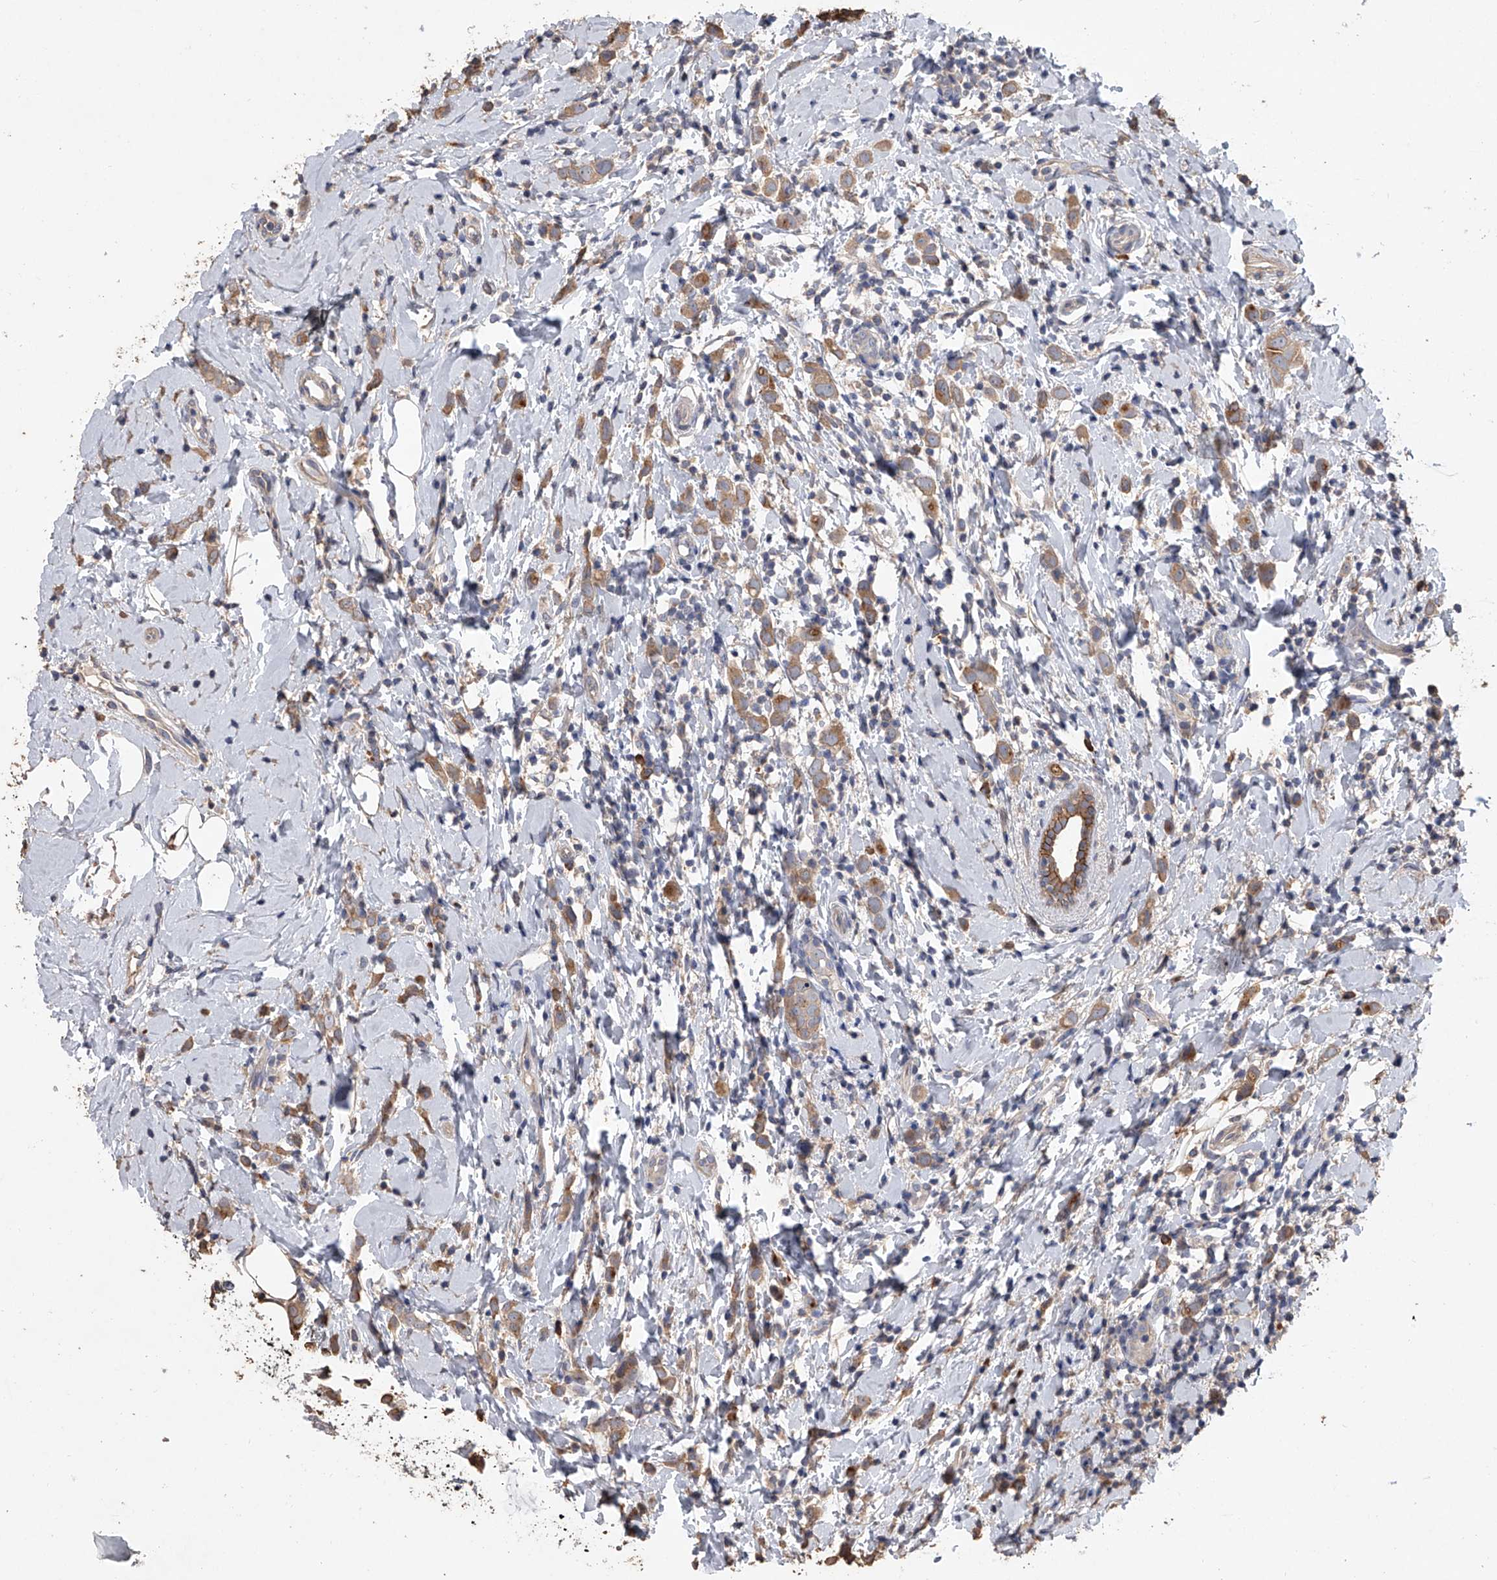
{"staining": {"intensity": "moderate", "quantity": ">75%", "location": "cytoplasmic/membranous"}, "tissue": "breast cancer", "cell_type": "Tumor cells", "image_type": "cancer", "snomed": [{"axis": "morphology", "description": "Lobular carcinoma"}, {"axis": "topography", "description": "Breast"}], "caption": "Immunohistochemistry staining of lobular carcinoma (breast), which demonstrates medium levels of moderate cytoplasmic/membranous expression in about >75% of tumor cells indicating moderate cytoplasmic/membranous protein staining. The staining was performed using DAB (3,3'-diaminobenzidine) (brown) for protein detection and nuclei were counterstained in hematoxylin (blue).", "gene": "ZNF343", "patient": {"sex": "female", "age": 47}}